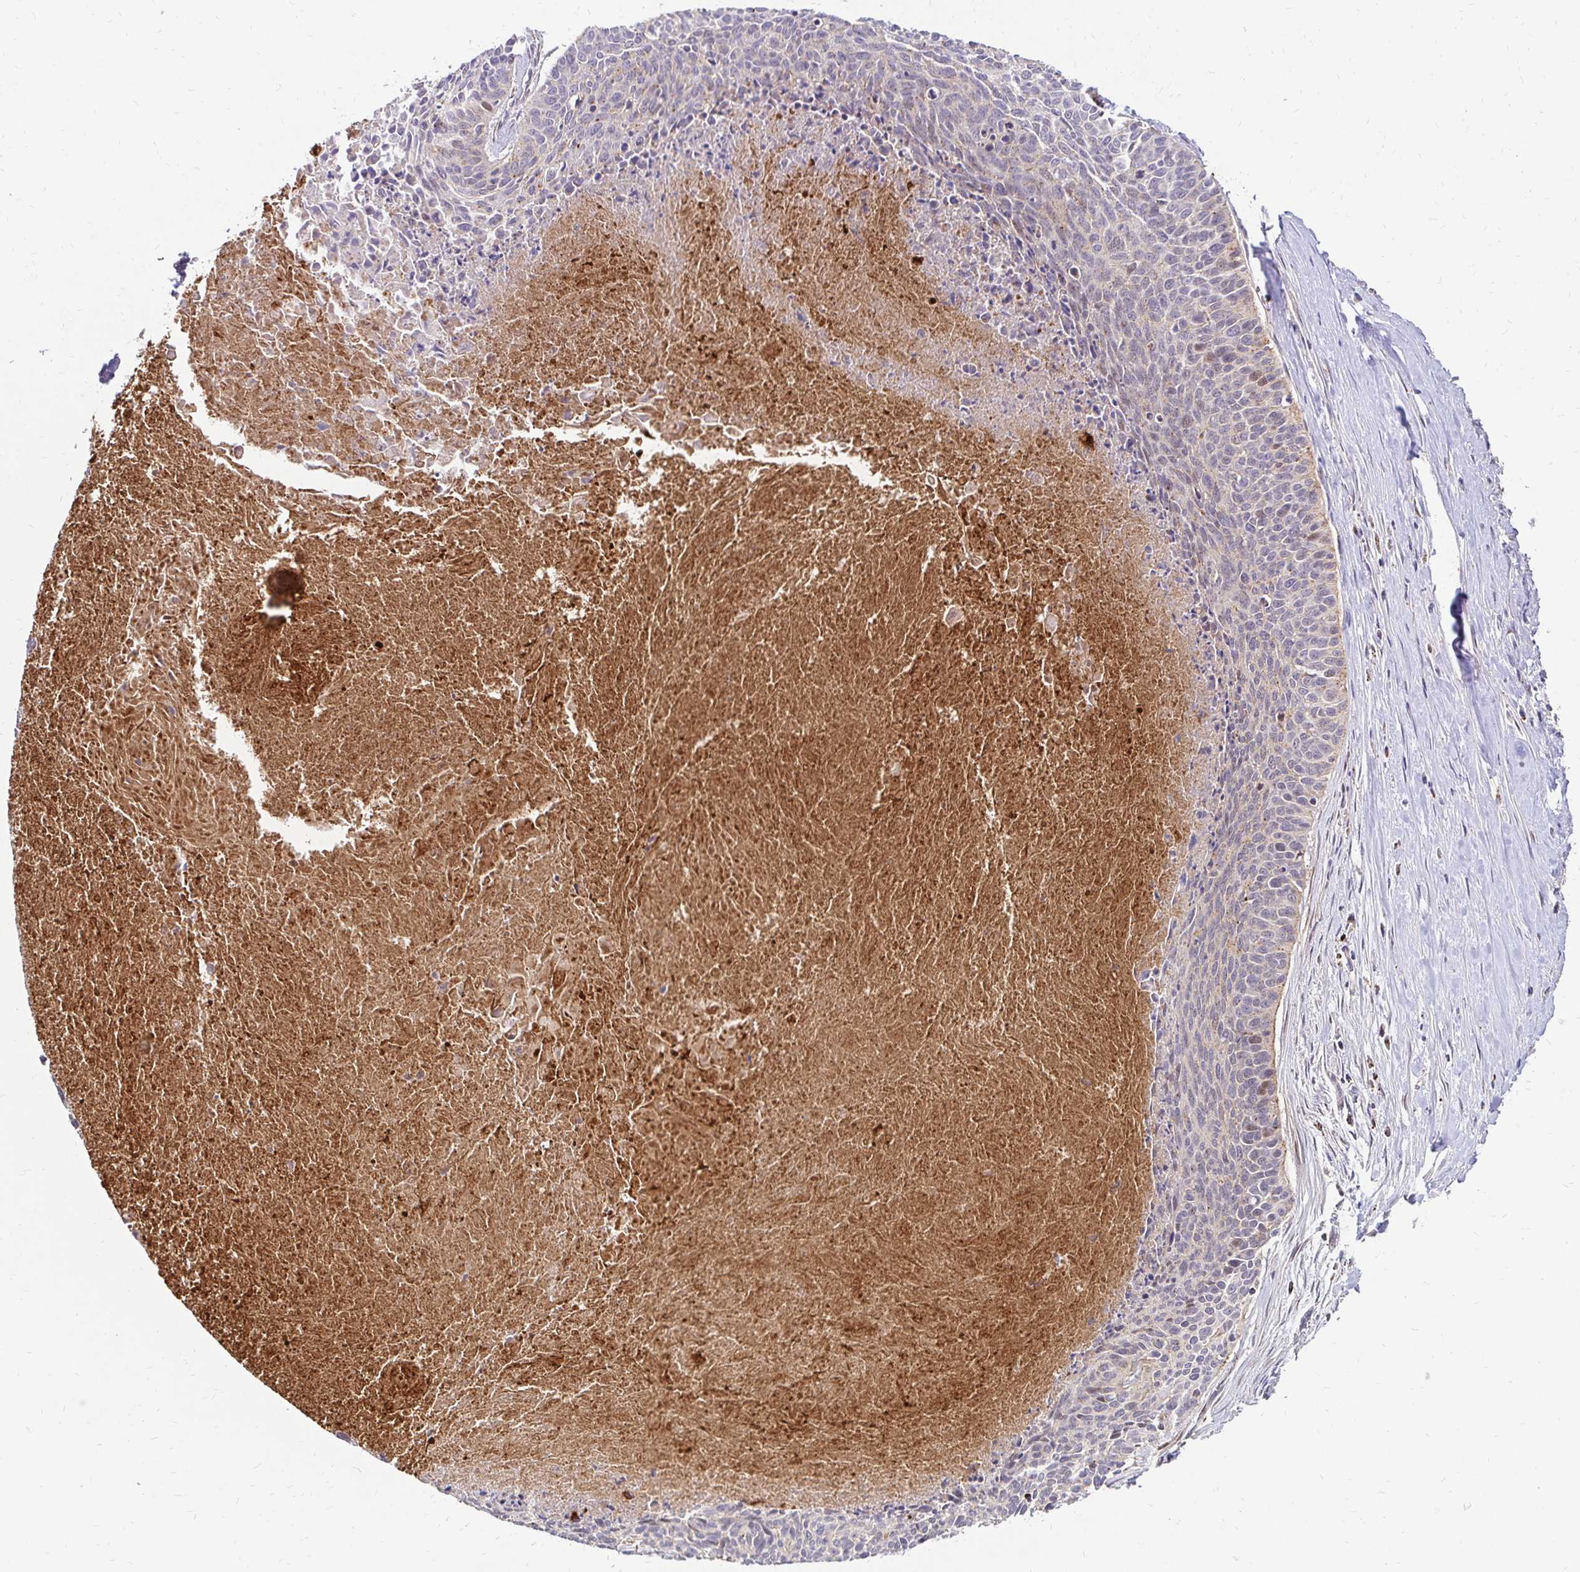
{"staining": {"intensity": "negative", "quantity": "none", "location": "none"}, "tissue": "cervical cancer", "cell_type": "Tumor cells", "image_type": "cancer", "snomed": [{"axis": "morphology", "description": "Squamous cell carcinoma, NOS"}, {"axis": "topography", "description": "Cervix"}], "caption": "IHC photomicrograph of neoplastic tissue: human cervical squamous cell carcinoma stained with DAB (3,3'-diaminobenzidine) shows no significant protein staining in tumor cells.", "gene": "IDUA", "patient": {"sex": "female", "age": 55}}